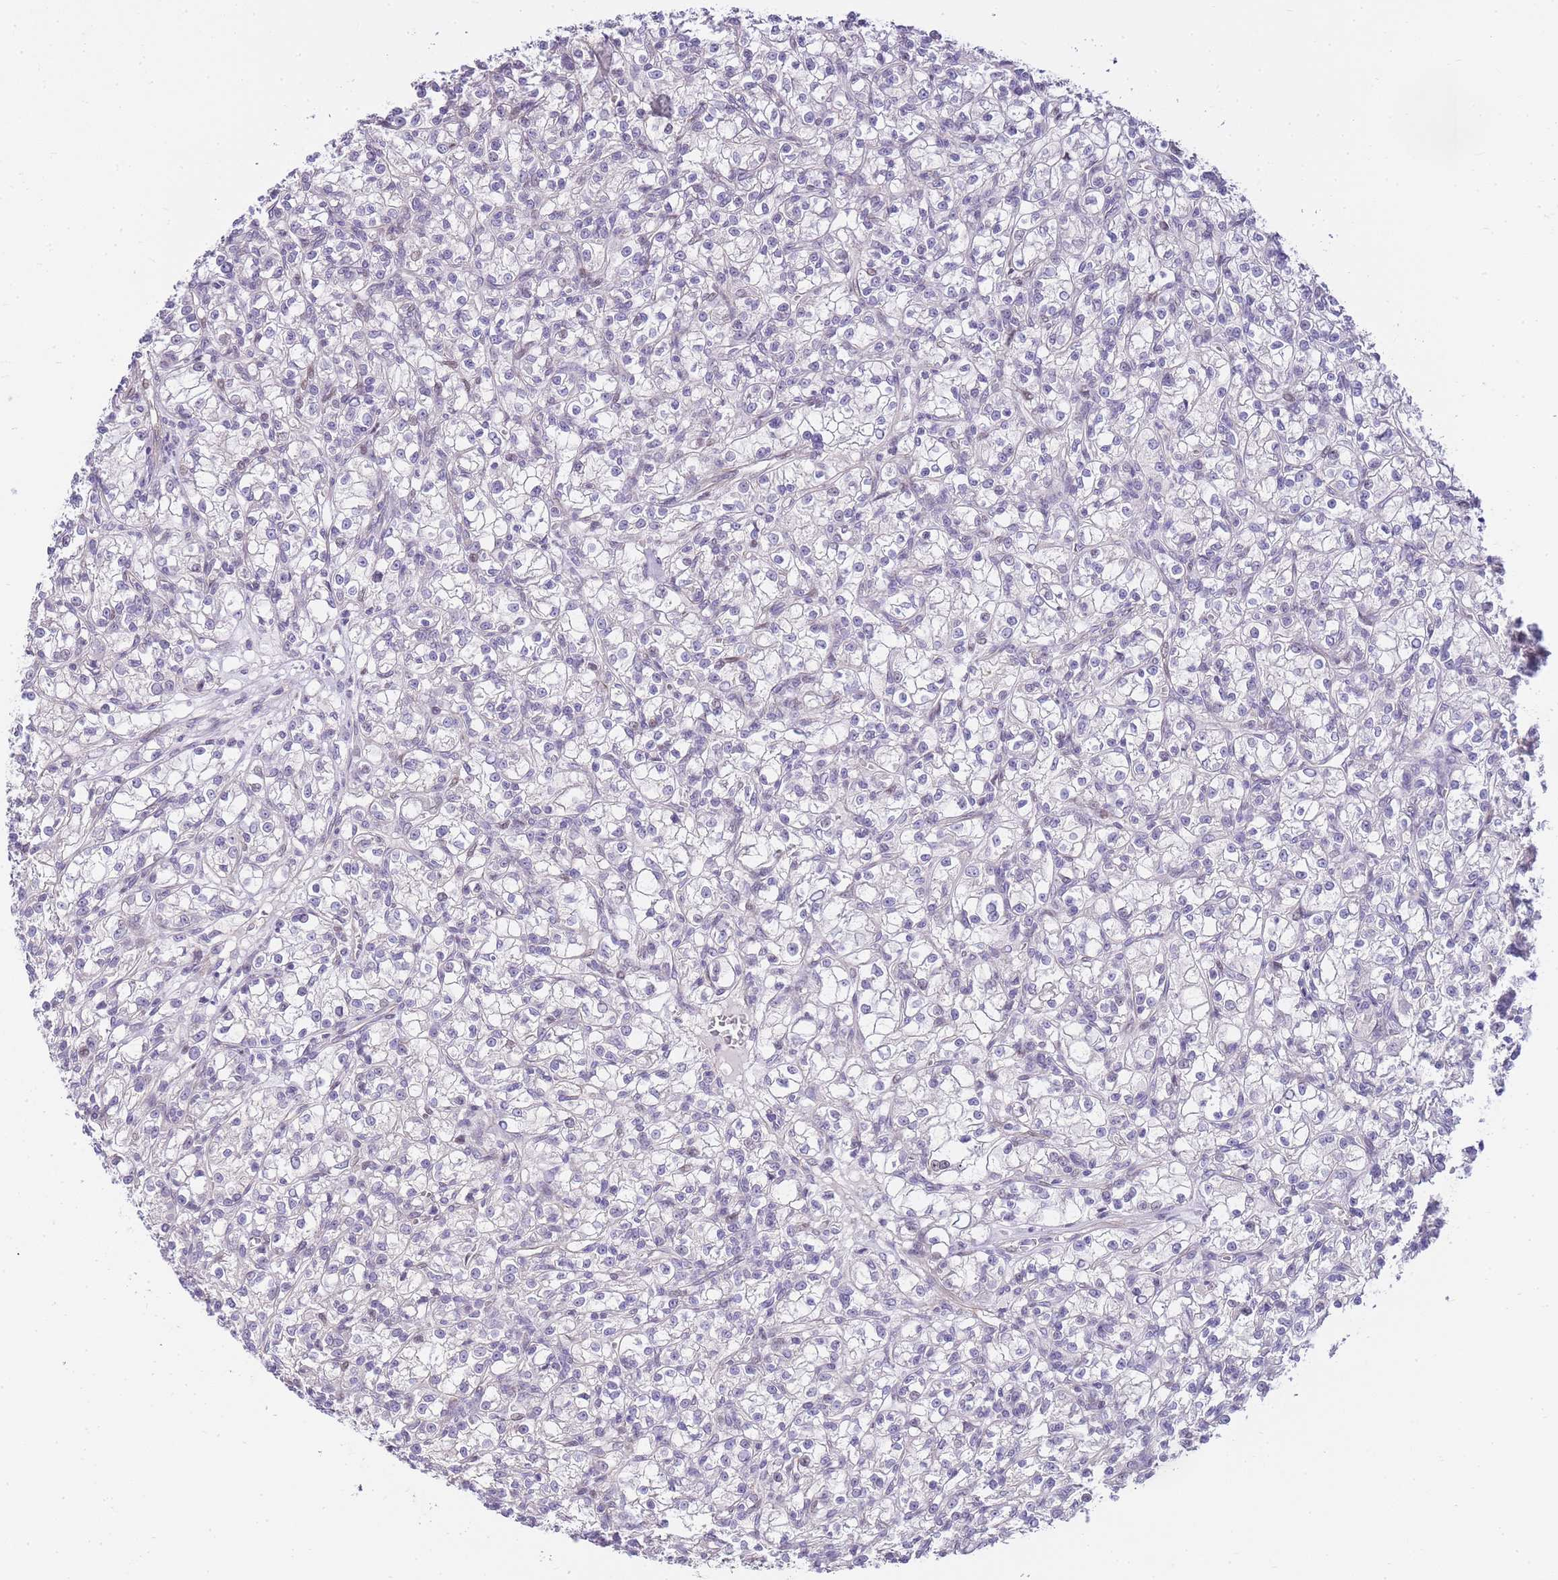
{"staining": {"intensity": "negative", "quantity": "none", "location": "none"}, "tissue": "renal cancer", "cell_type": "Tumor cells", "image_type": "cancer", "snomed": [{"axis": "morphology", "description": "Adenocarcinoma, NOS"}, {"axis": "topography", "description": "Kidney"}], "caption": "Renal cancer was stained to show a protein in brown. There is no significant expression in tumor cells. (Brightfield microscopy of DAB immunohistochemistry (IHC) at high magnification).", "gene": "CLBA1", "patient": {"sex": "female", "age": 59}}